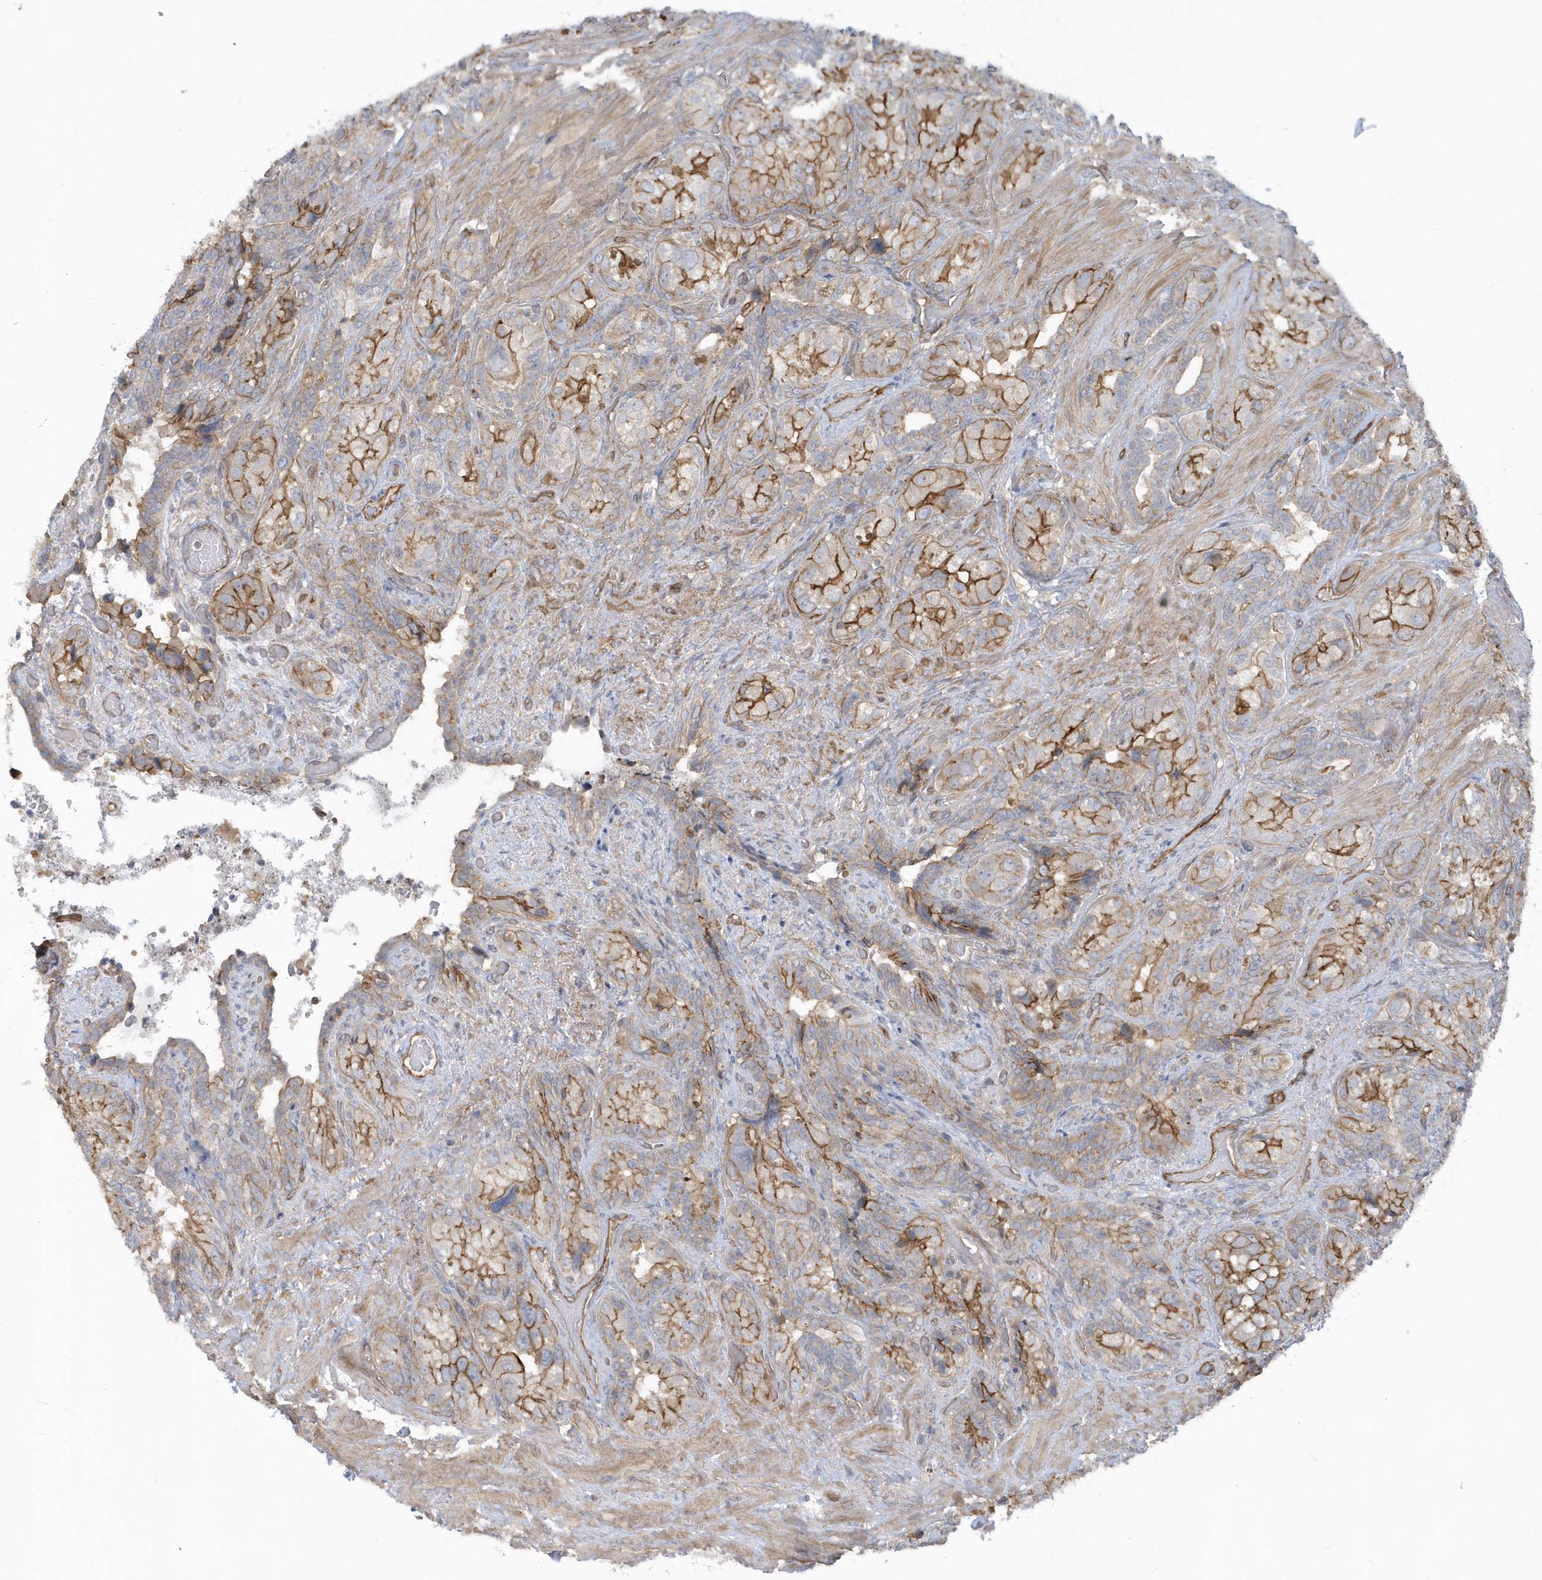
{"staining": {"intensity": "moderate", "quantity": "25%-75%", "location": "cytoplasmic/membranous"}, "tissue": "seminal vesicle", "cell_type": "Glandular cells", "image_type": "normal", "snomed": [{"axis": "morphology", "description": "Normal tissue, NOS"}, {"axis": "topography", "description": "Seminal veicle"}, {"axis": "topography", "description": "Peripheral nerve tissue"}], "caption": "Seminal vesicle stained with immunohistochemistry shows moderate cytoplasmic/membranous expression in approximately 25%-75% of glandular cells.", "gene": "RAI14", "patient": {"sex": "male", "age": 67}}